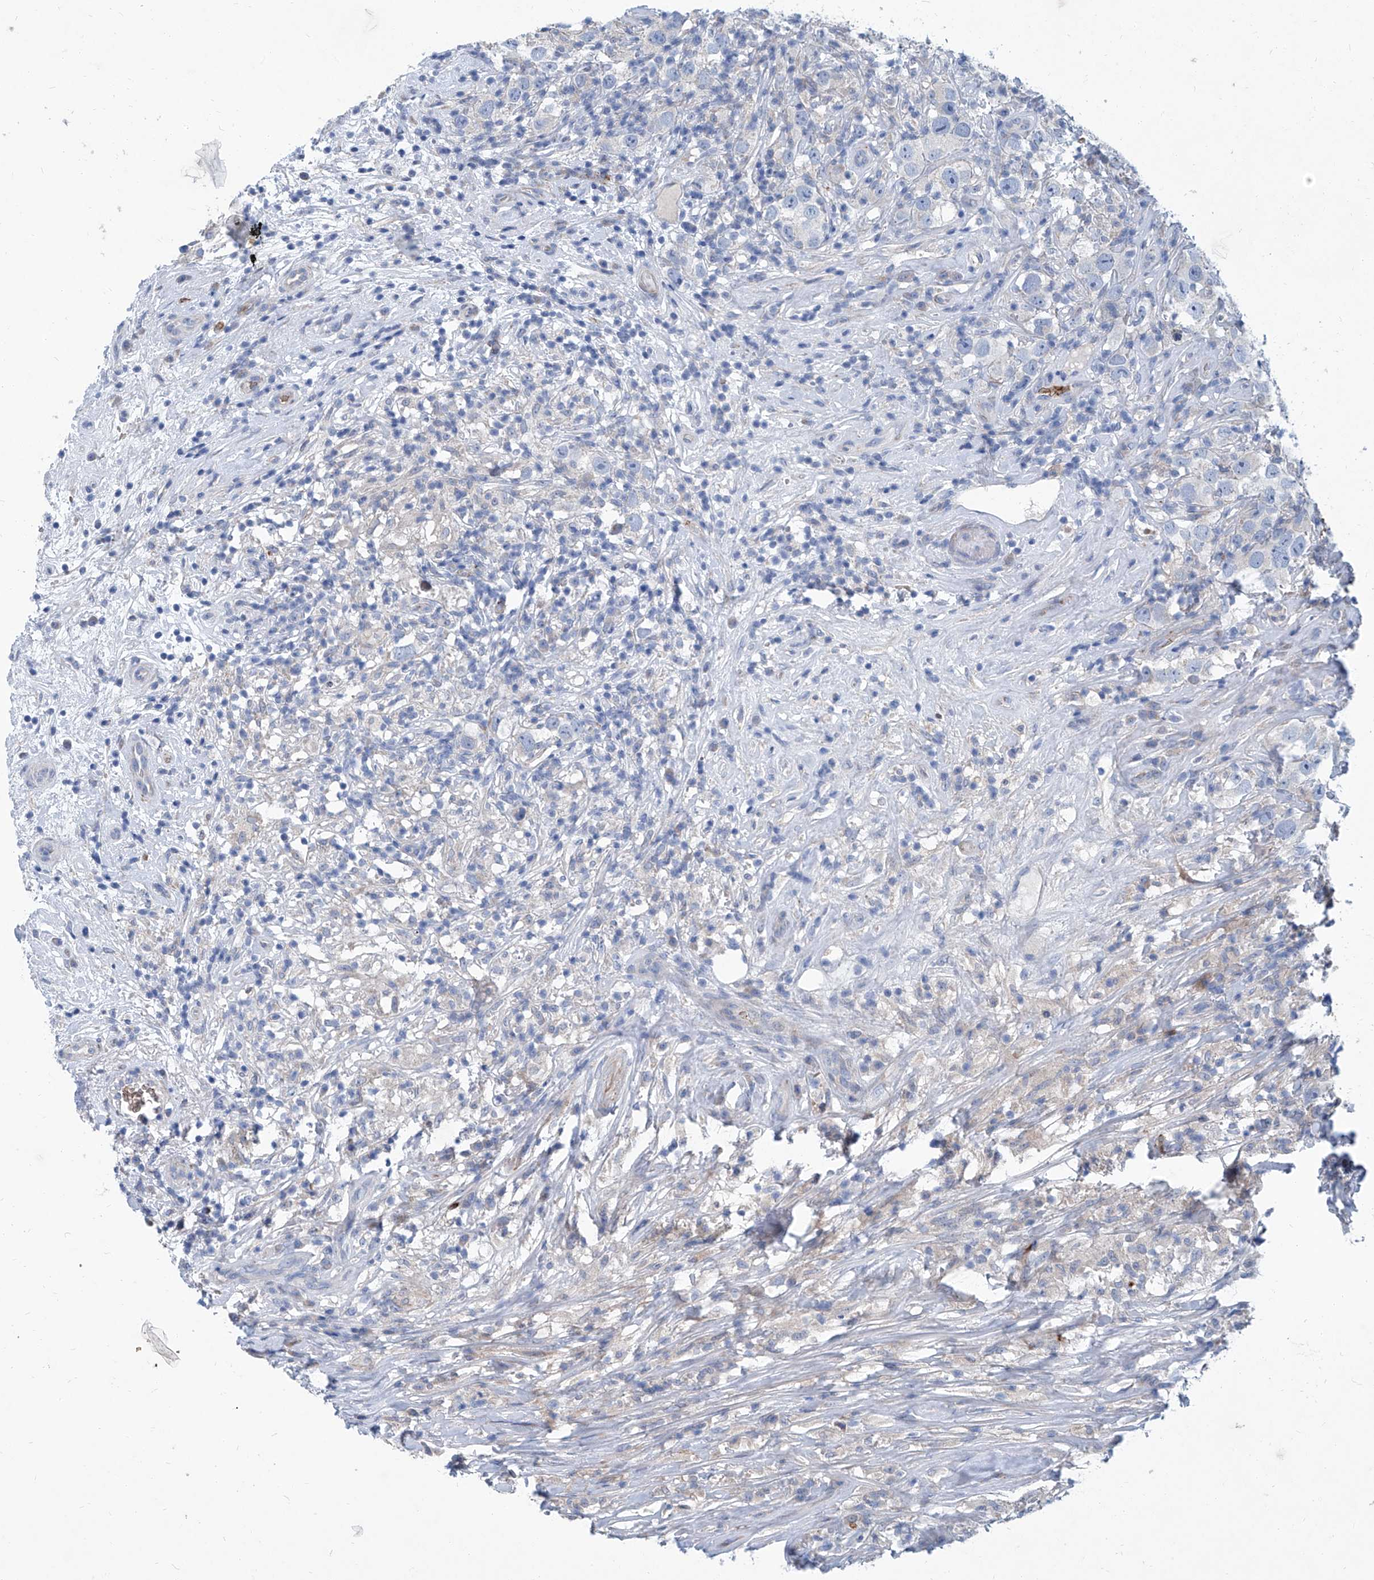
{"staining": {"intensity": "negative", "quantity": "none", "location": "none"}, "tissue": "testis cancer", "cell_type": "Tumor cells", "image_type": "cancer", "snomed": [{"axis": "morphology", "description": "Seminoma, NOS"}, {"axis": "topography", "description": "Testis"}], "caption": "Tumor cells are negative for protein expression in human testis cancer. Brightfield microscopy of IHC stained with DAB (3,3'-diaminobenzidine) (brown) and hematoxylin (blue), captured at high magnification.", "gene": "FPR2", "patient": {"sex": "male", "age": 49}}